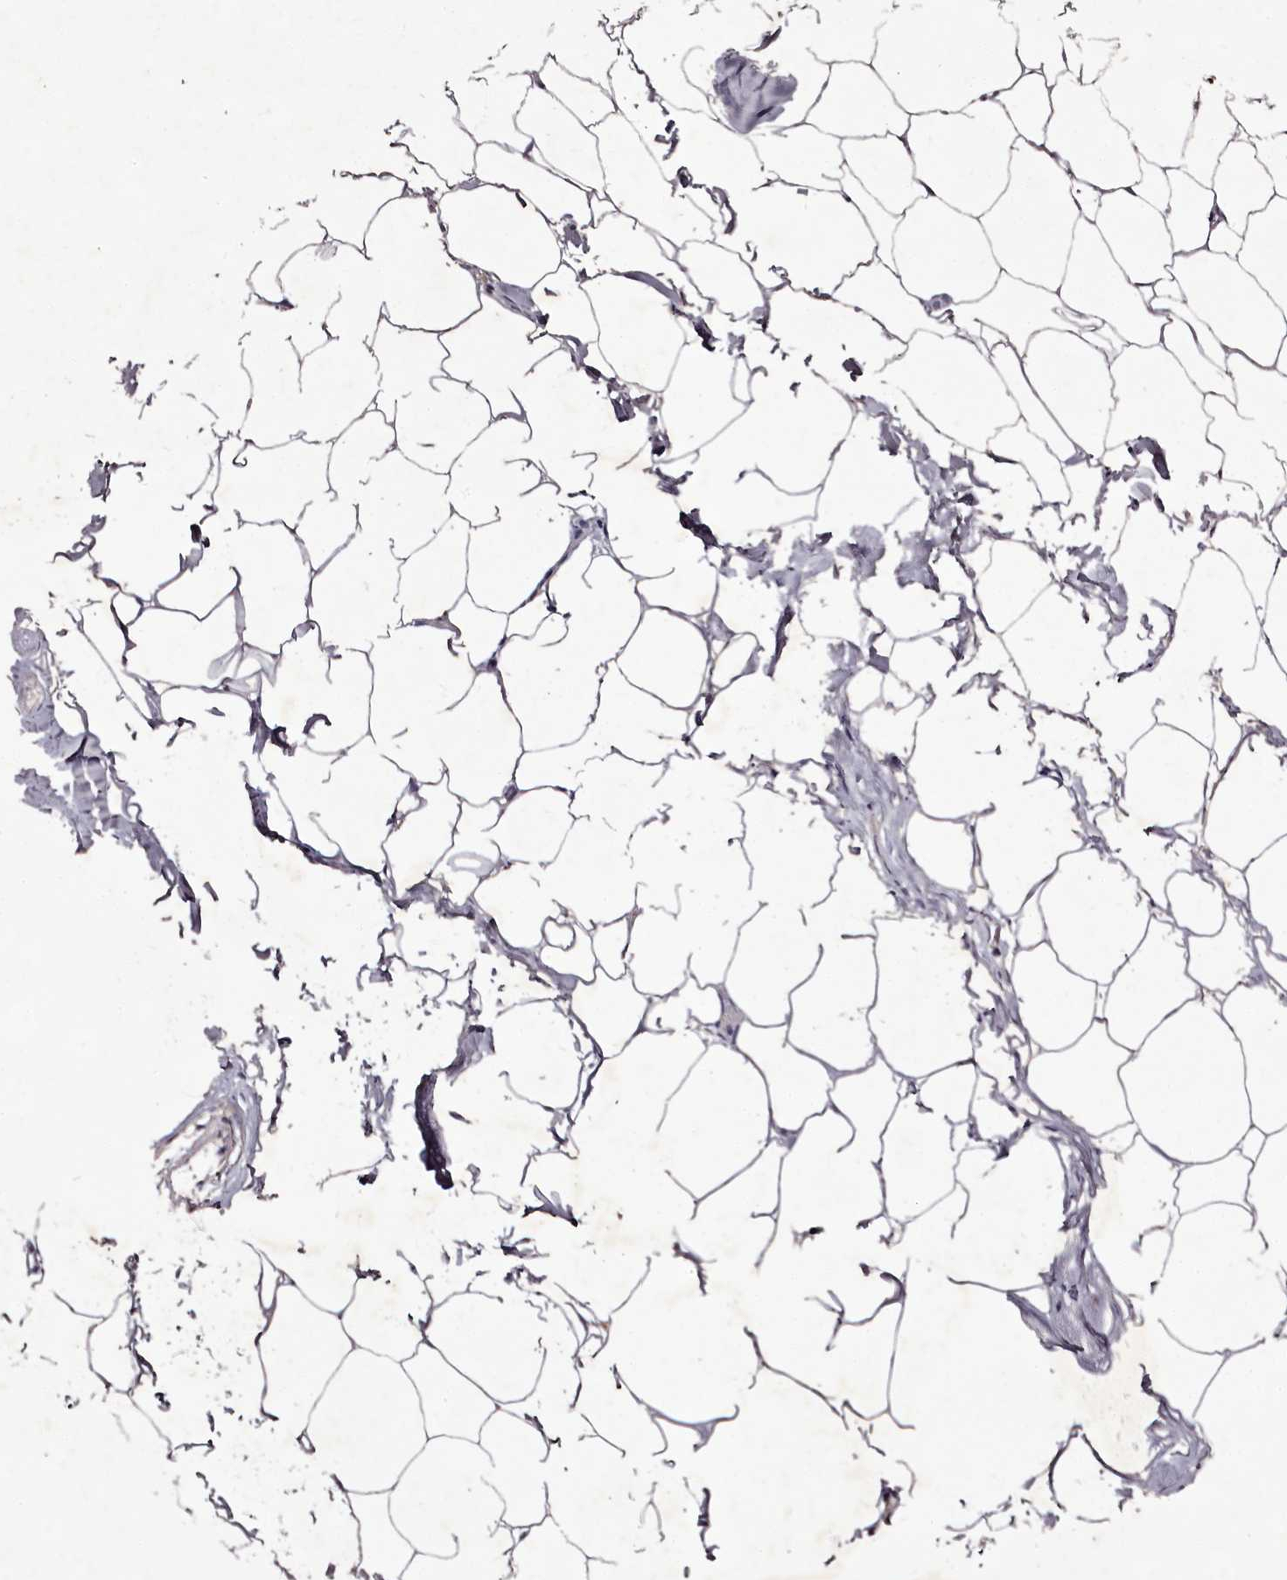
{"staining": {"intensity": "negative", "quantity": "none", "location": "none"}, "tissue": "adipose tissue", "cell_type": "Adipocytes", "image_type": "normal", "snomed": [{"axis": "morphology", "description": "Normal tissue, NOS"}, {"axis": "morphology", "description": "Adenocarcinoma, Low grade"}, {"axis": "topography", "description": "Prostate"}, {"axis": "topography", "description": "Peripheral nerve tissue"}], "caption": "DAB immunohistochemical staining of normal human adipose tissue displays no significant positivity in adipocytes. (IHC, brightfield microscopy, high magnification).", "gene": "RBMXL2", "patient": {"sex": "male", "age": 63}}